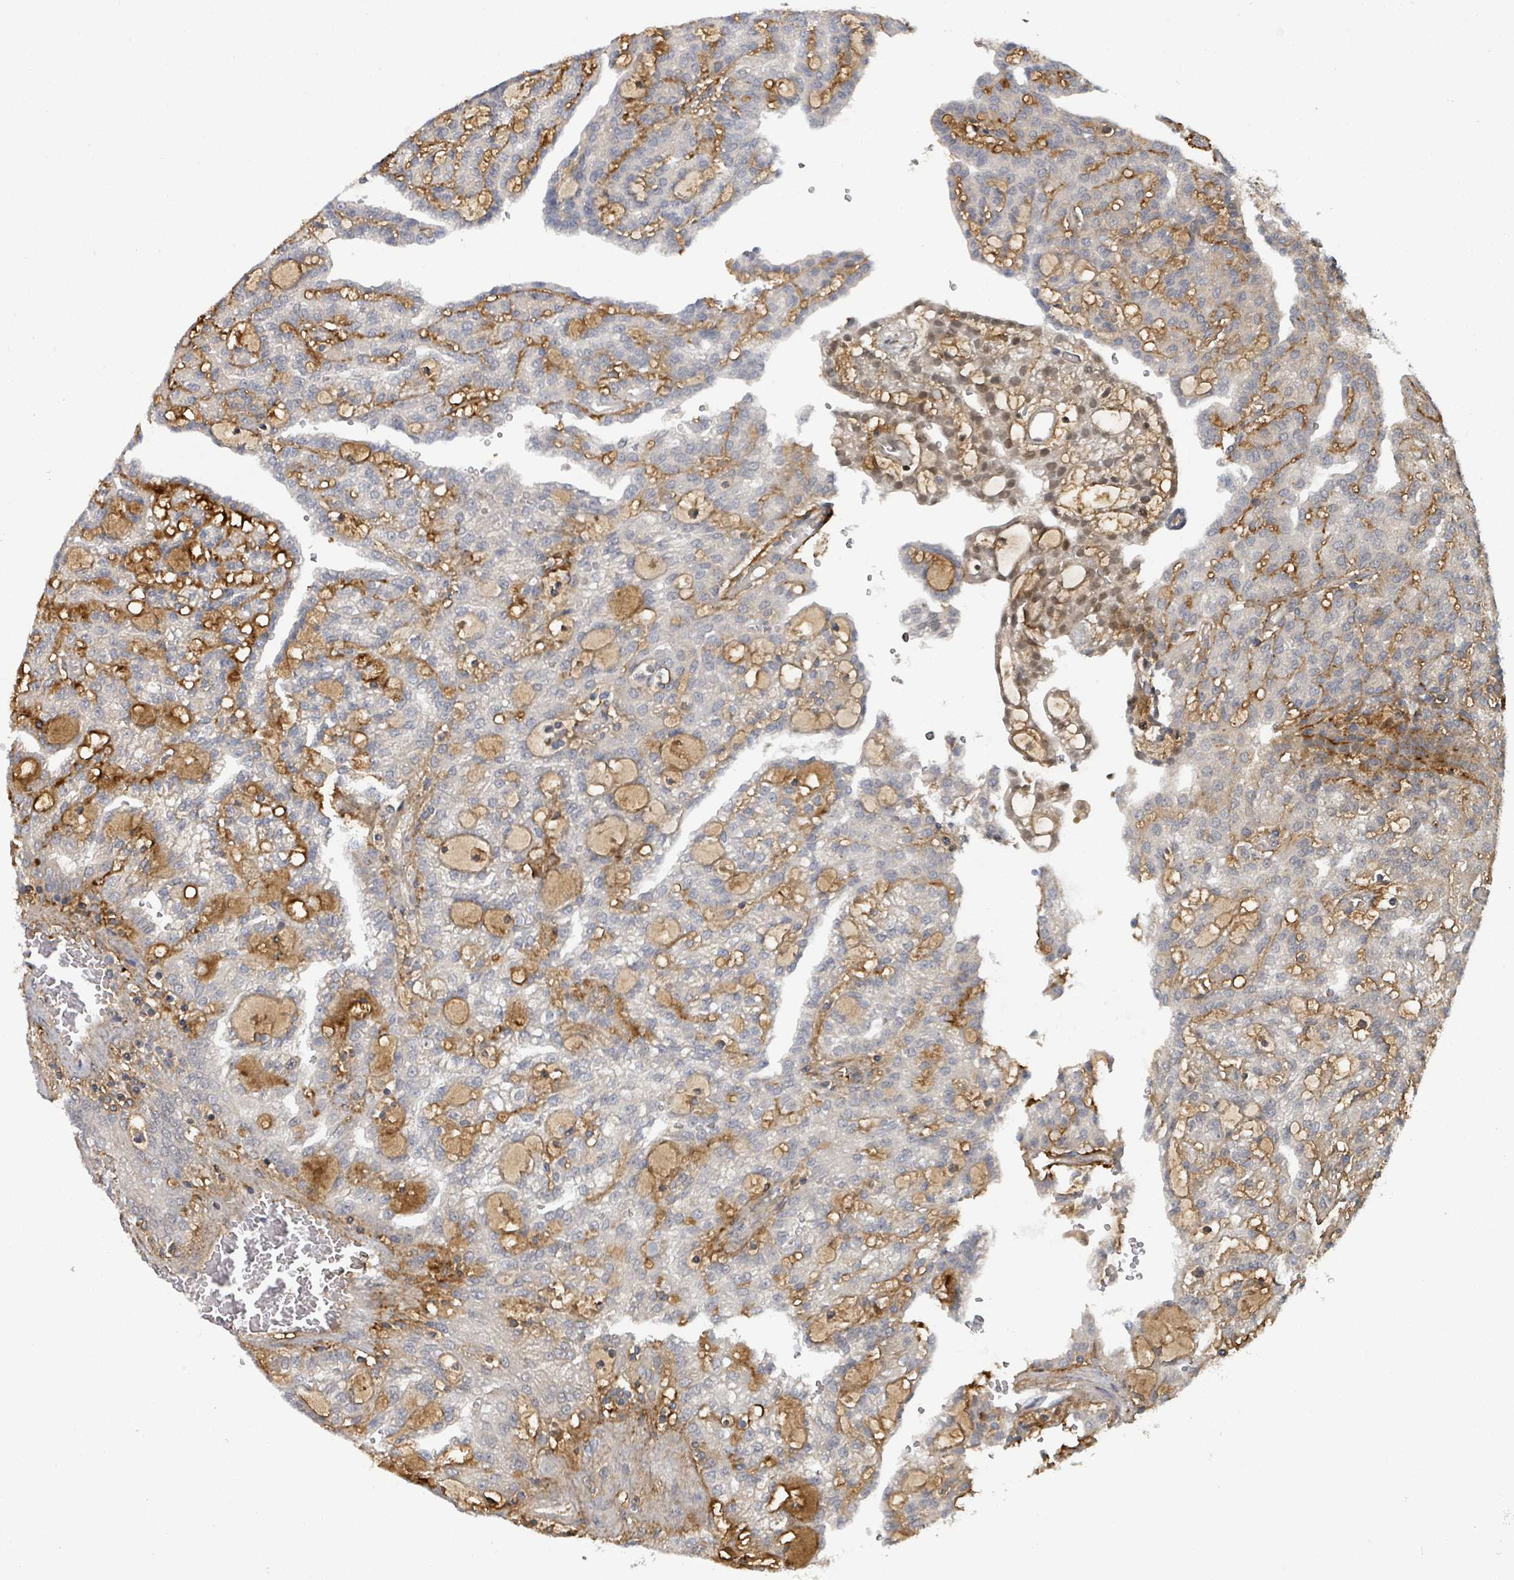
{"staining": {"intensity": "moderate", "quantity": "<25%", "location": "nuclear"}, "tissue": "renal cancer", "cell_type": "Tumor cells", "image_type": "cancer", "snomed": [{"axis": "morphology", "description": "Adenocarcinoma, NOS"}, {"axis": "topography", "description": "Kidney"}], "caption": "A histopathology image of human renal adenocarcinoma stained for a protein displays moderate nuclear brown staining in tumor cells.", "gene": "GTF3C1", "patient": {"sex": "male", "age": 63}}